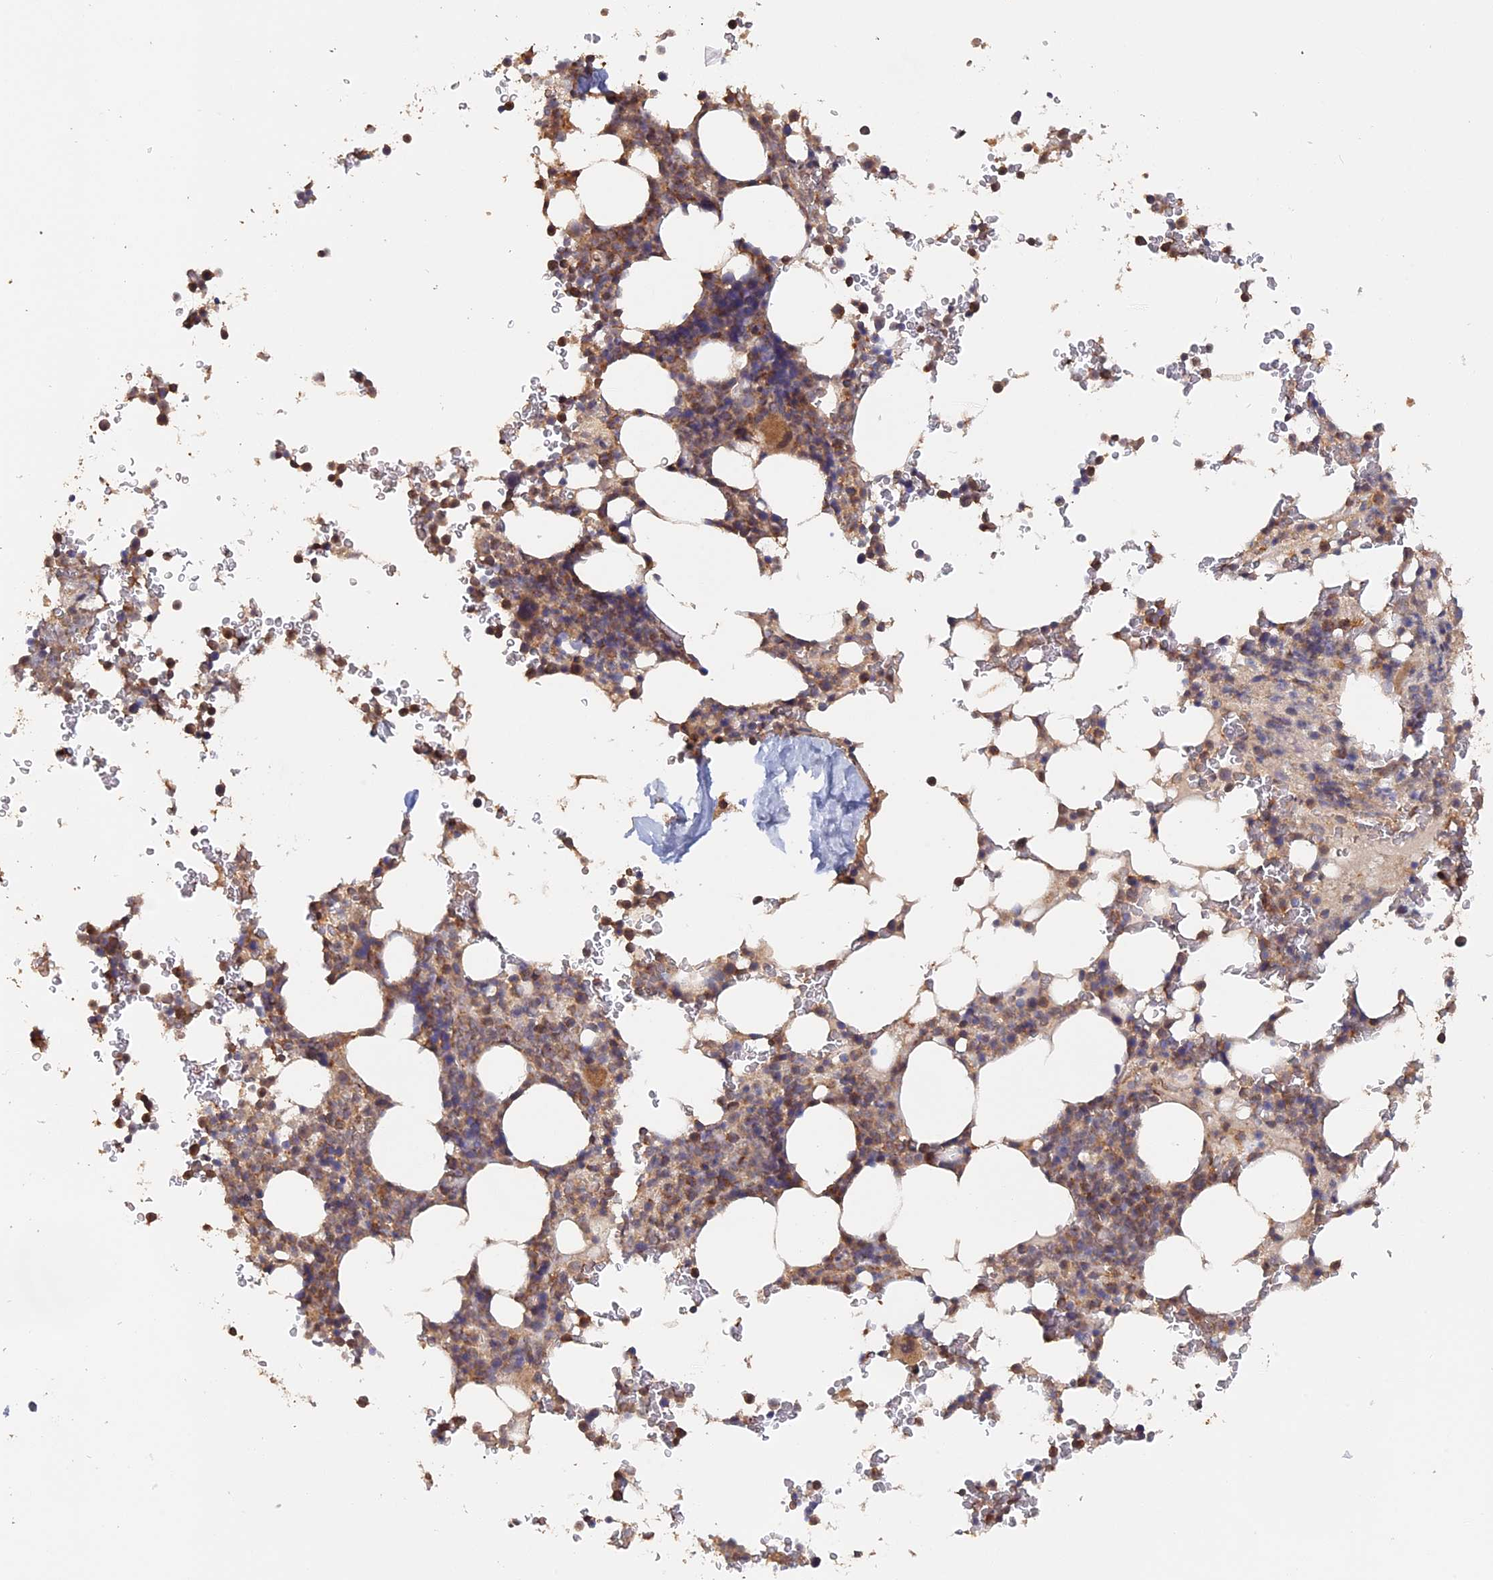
{"staining": {"intensity": "moderate", "quantity": "25%-75%", "location": "cytoplasmic/membranous"}, "tissue": "bone marrow", "cell_type": "Hematopoietic cells", "image_type": "normal", "snomed": [{"axis": "morphology", "description": "Normal tissue, NOS"}, {"axis": "topography", "description": "Bone marrow"}], "caption": "The photomicrograph displays staining of unremarkable bone marrow, revealing moderate cytoplasmic/membranous protein expression (brown color) within hematopoietic cells.", "gene": "PIGQ", "patient": {"sex": "male", "age": 58}}